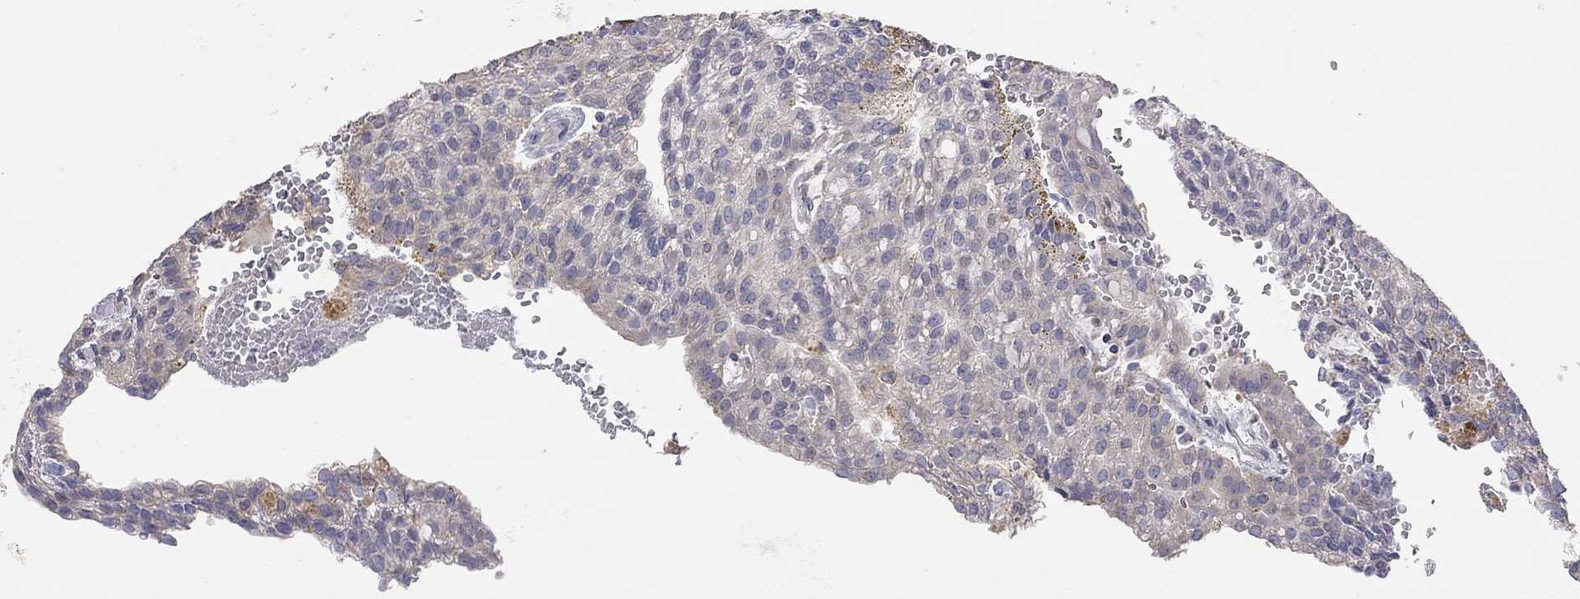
{"staining": {"intensity": "negative", "quantity": "none", "location": "none"}, "tissue": "renal cancer", "cell_type": "Tumor cells", "image_type": "cancer", "snomed": [{"axis": "morphology", "description": "Adenocarcinoma, NOS"}, {"axis": "topography", "description": "Kidney"}], "caption": "Immunohistochemistry (IHC) histopathology image of human adenocarcinoma (renal) stained for a protein (brown), which demonstrates no positivity in tumor cells.", "gene": "KCNB1", "patient": {"sex": "male", "age": 63}}